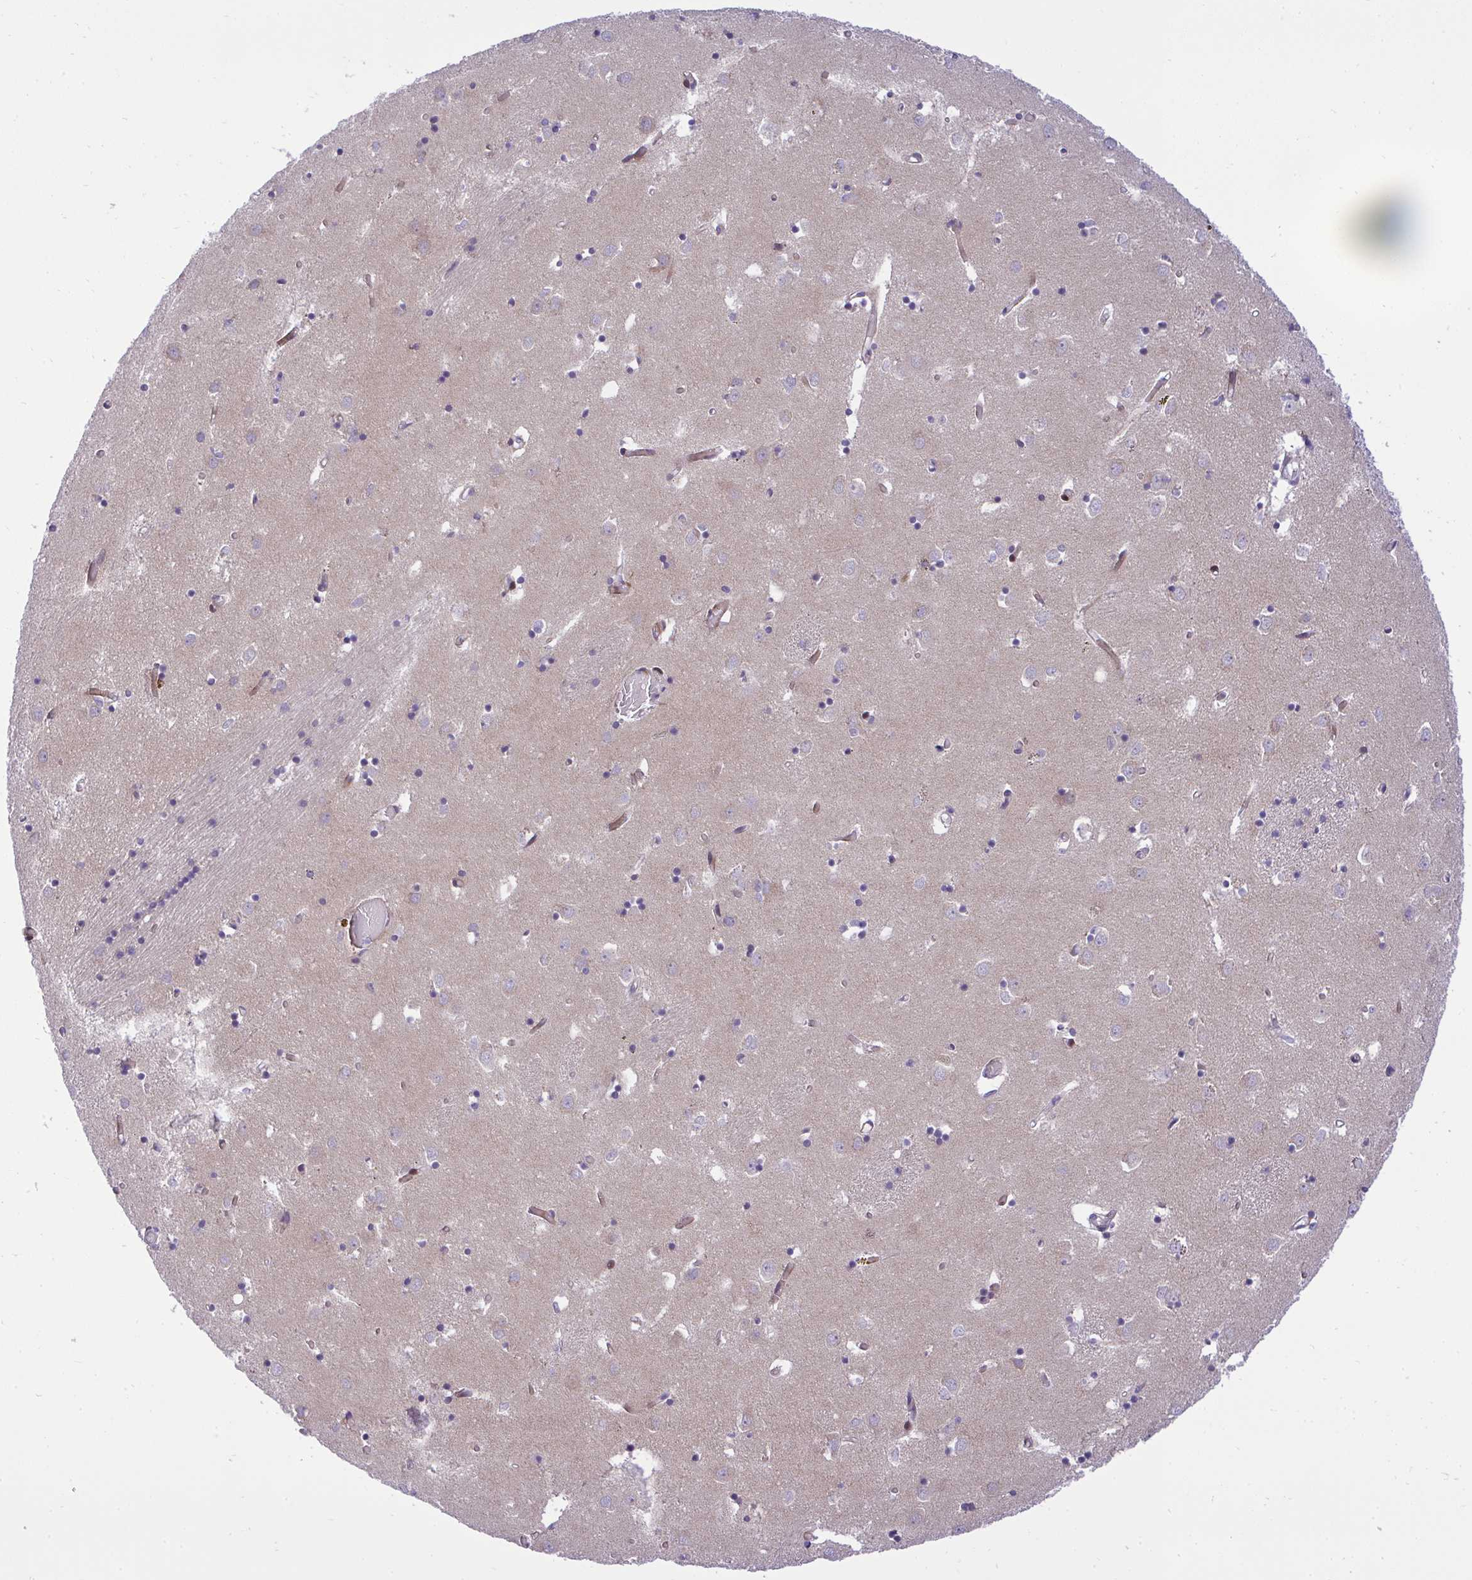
{"staining": {"intensity": "negative", "quantity": "none", "location": "none"}, "tissue": "caudate", "cell_type": "Glial cells", "image_type": "normal", "snomed": [{"axis": "morphology", "description": "Normal tissue, NOS"}, {"axis": "topography", "description": "Lateral ventricle wall"}], "caption": "The immunohistochemistry (IHC) micrograph has no significant positivity in glial cells of caudate.", "gene": "CASTOR2", "patient": {"sex": "male", "age": 70}}